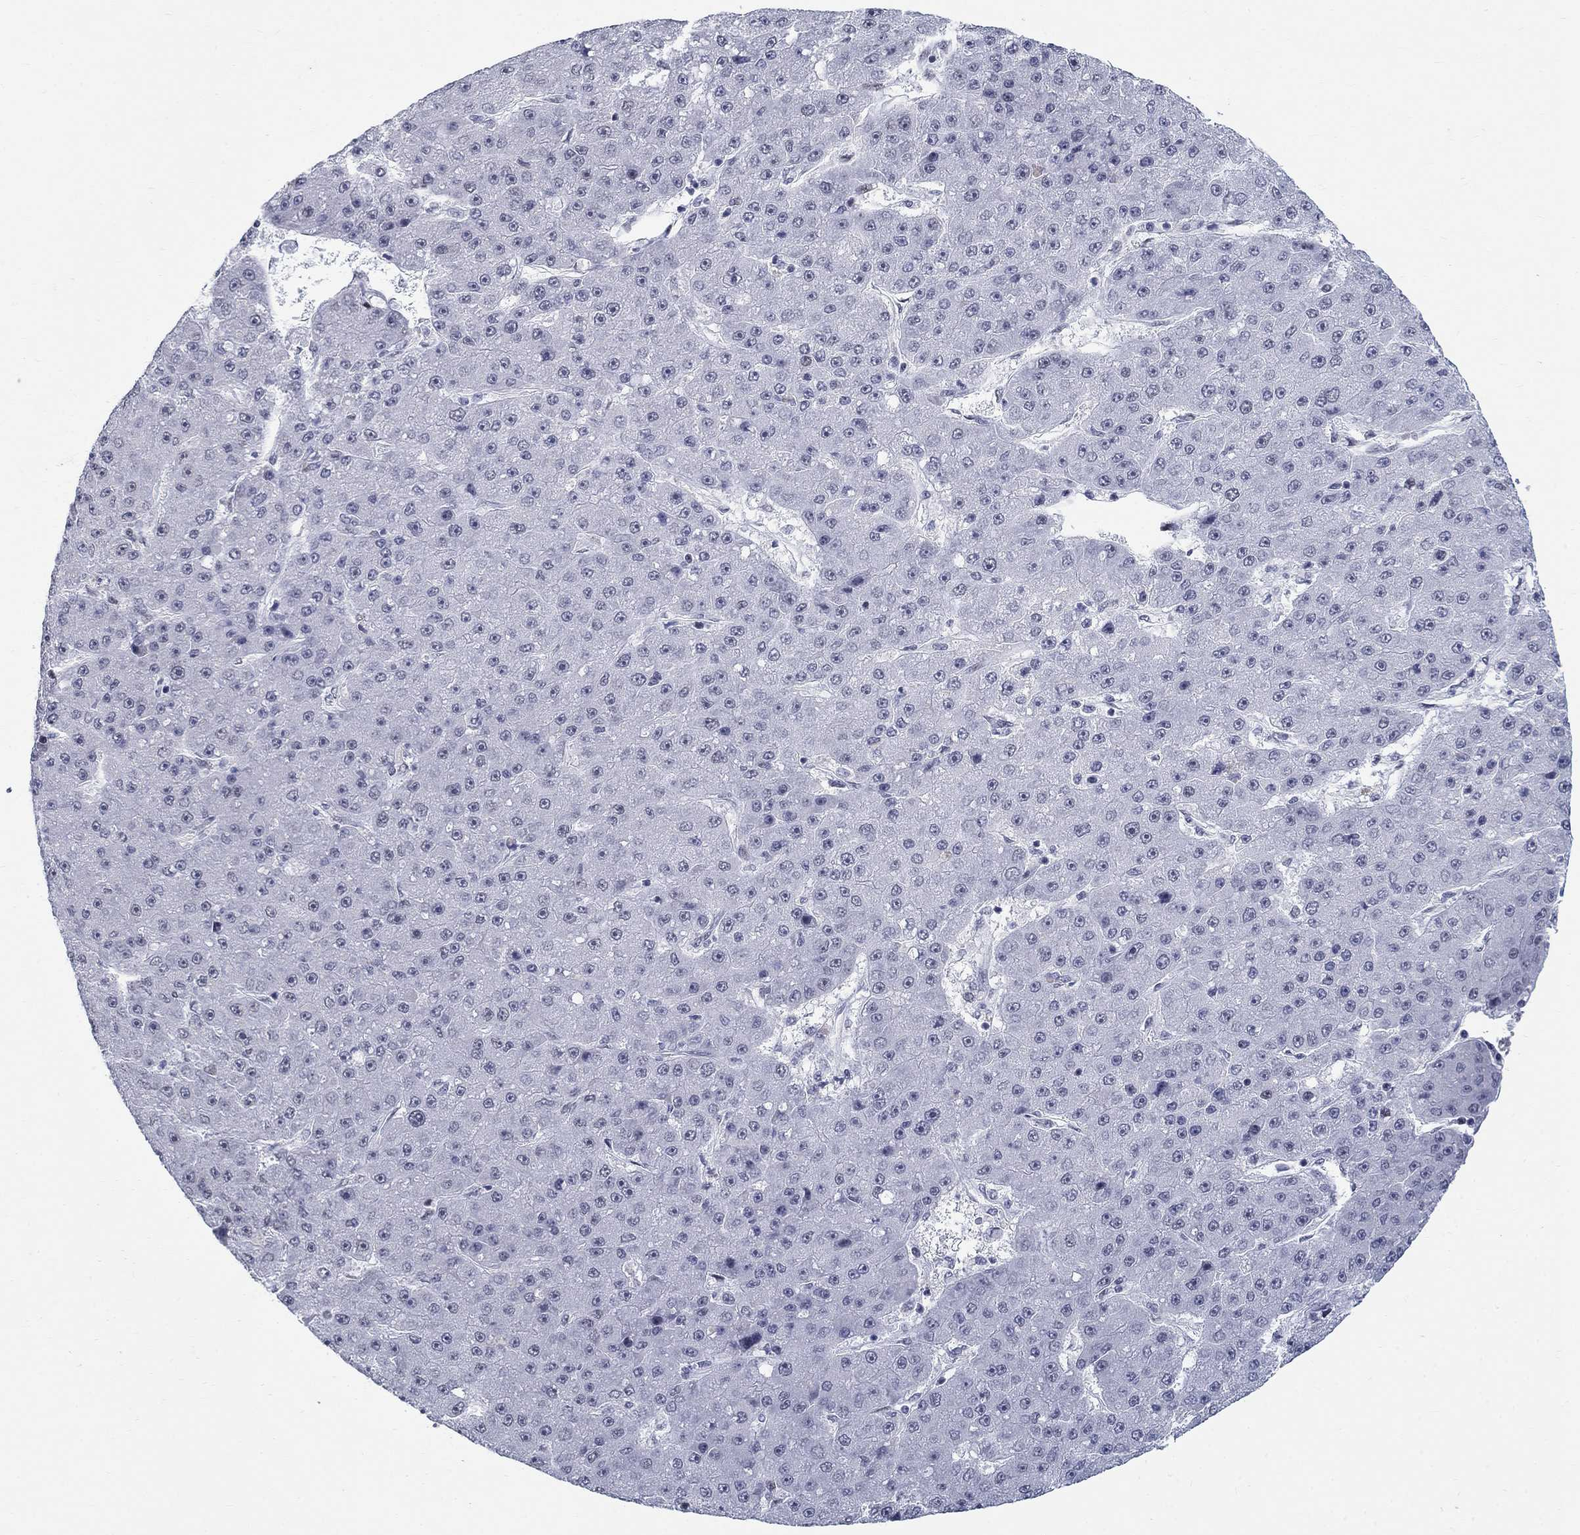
{"staining": {"intensity": "negative", "quantity": "none", "location": "none"}, "tissue": "liver cancer", "cell_type": "Tumor cells", "image_type": "cancer", "snomed": [{"axis": "morphology", "description": "Carcinoma, Hepatocellular, NOS"}, {"axis": "topography", "description": "Liver"}], "caption": "This is an immunohistochemistry histopathology image of liver cancer. There is no staining in tumor cells.", "gene": "BHLHE22", "patient": {"sex": "male", "age": 67}}